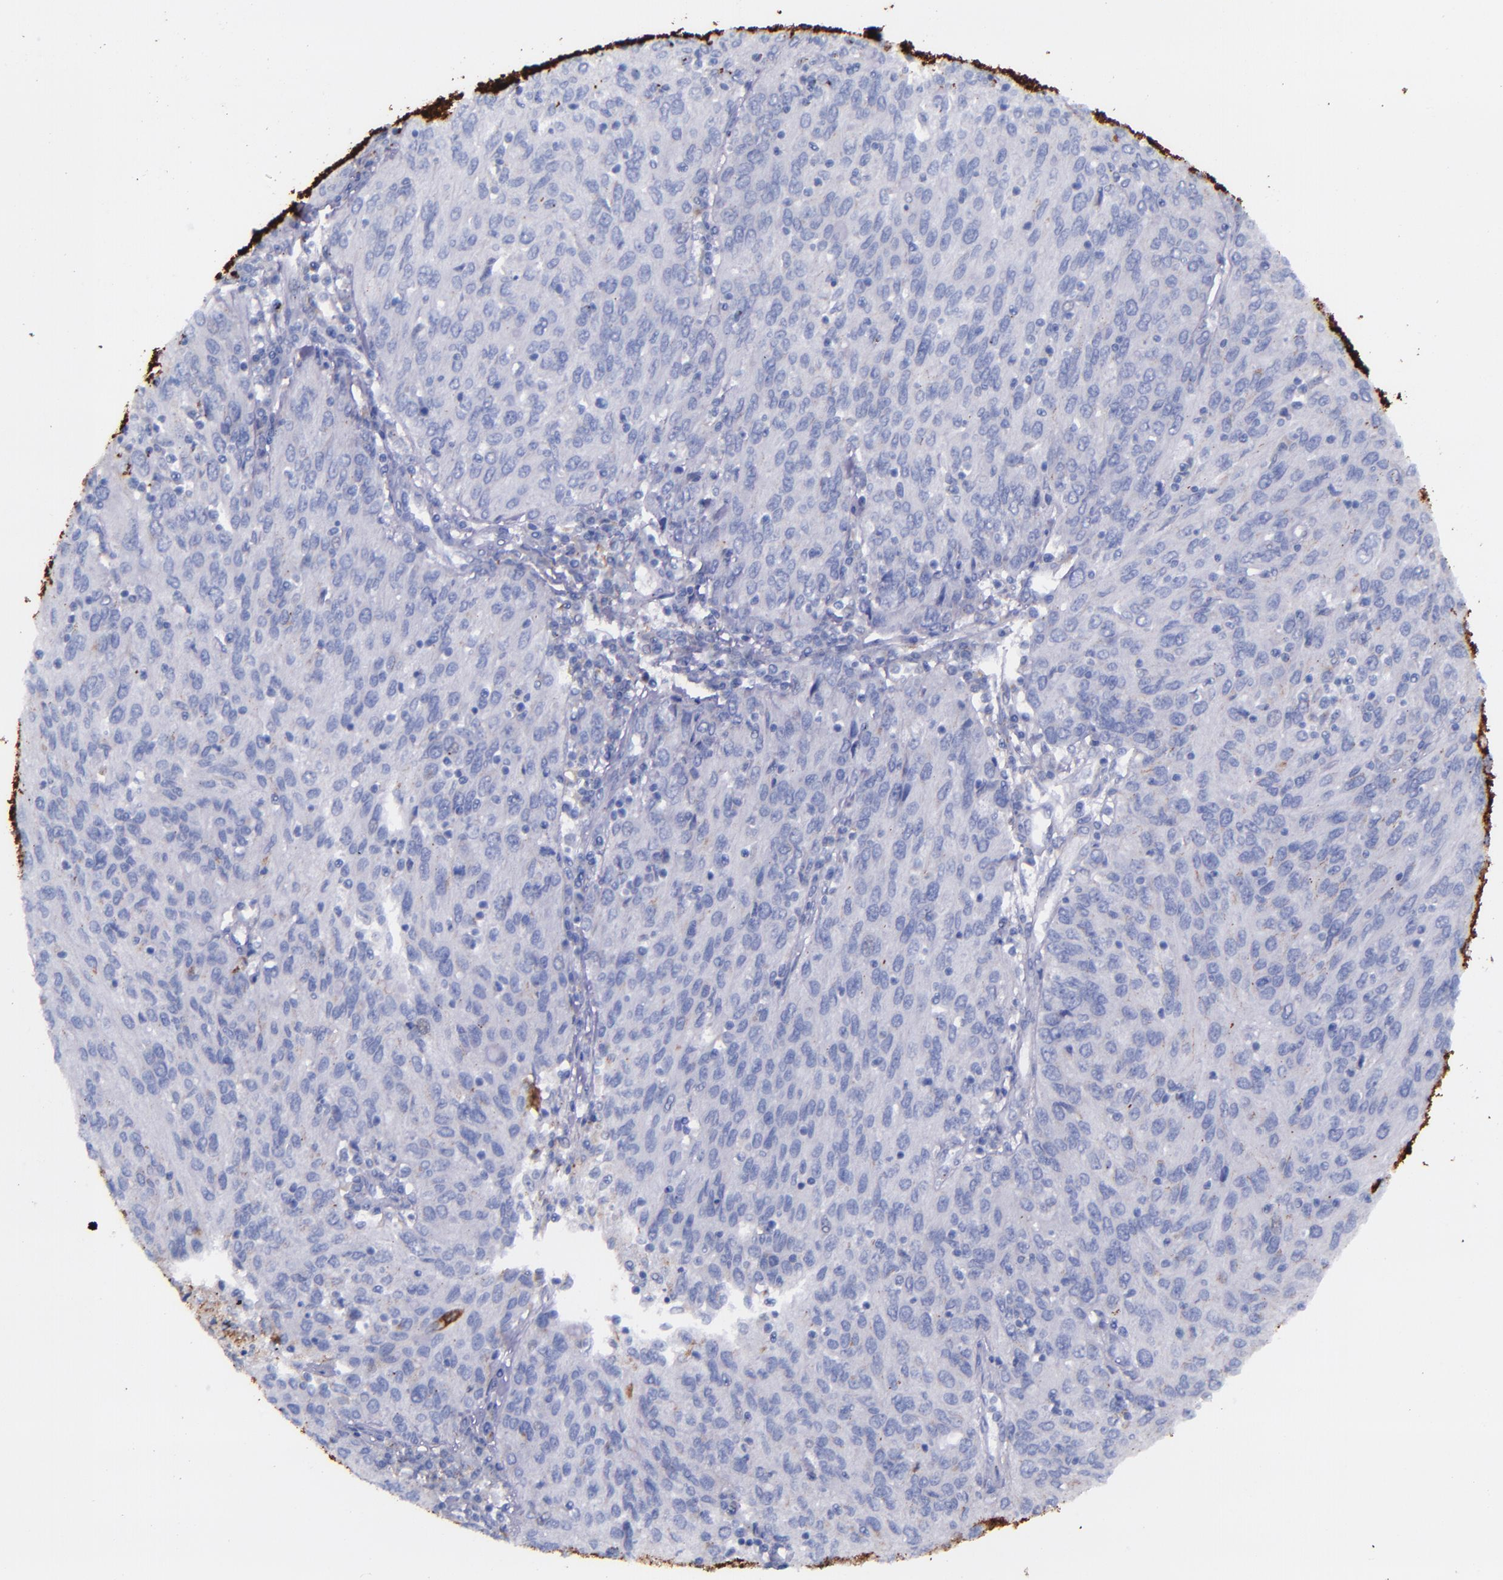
{"staining": {"intensity": "negative", "quantity": "none", "location": "none"}, "tissue": "ovarian cancer", "cell_type": "Tumor cells", "image_type": "cancer", "snomed": [{"axis": "morphology", "description": "Carcinoma, endometroid"}, {"axis": "topography", "description": "Ovary"}], "caption": "Immunohistochemistry (IHC) image of endometroid carcinoma (ovarian) stained for a protein (brown), which displays no positivity in tumor cells.", "gene": "IVL", "patient": {"sex": "female", "age": 50}}